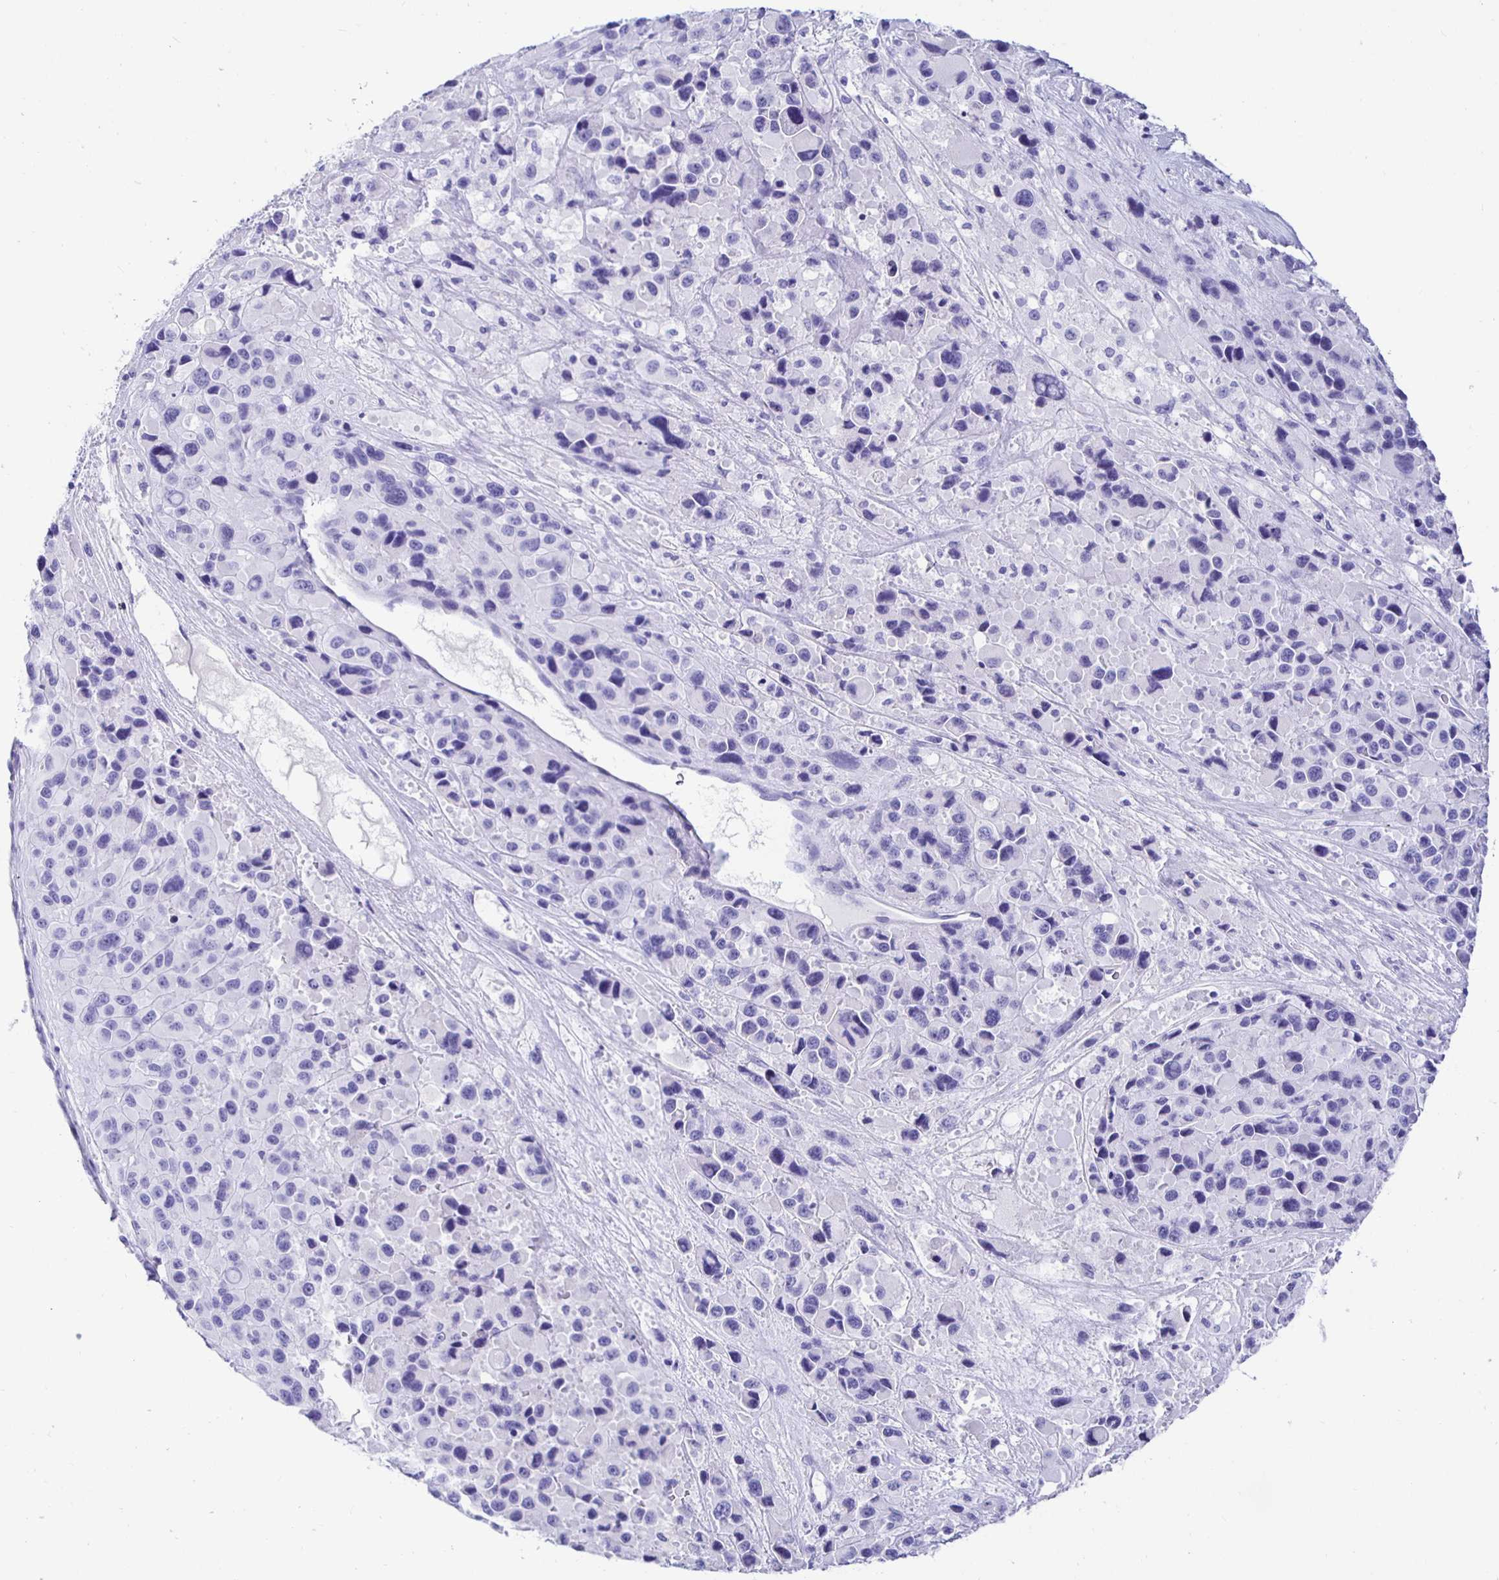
{"staining": {"intensity": "negative", "quantity": "none", "location": "none"}, "tissue": "melanoma", "cell_type": "Tumor cells", "image_type": "cancer", "snomed": [{"axis": "morphology", "description": "Malignant melanoma, Metastatic site"}, {"axis": "topography", "description": "Lymph node"}], "caption": "Immunohistochemical staining of human melanoma reveals no significant positivity in tumor cells.", "gene": "UMOD", "patient": {"sex": "female", "age": 65}}